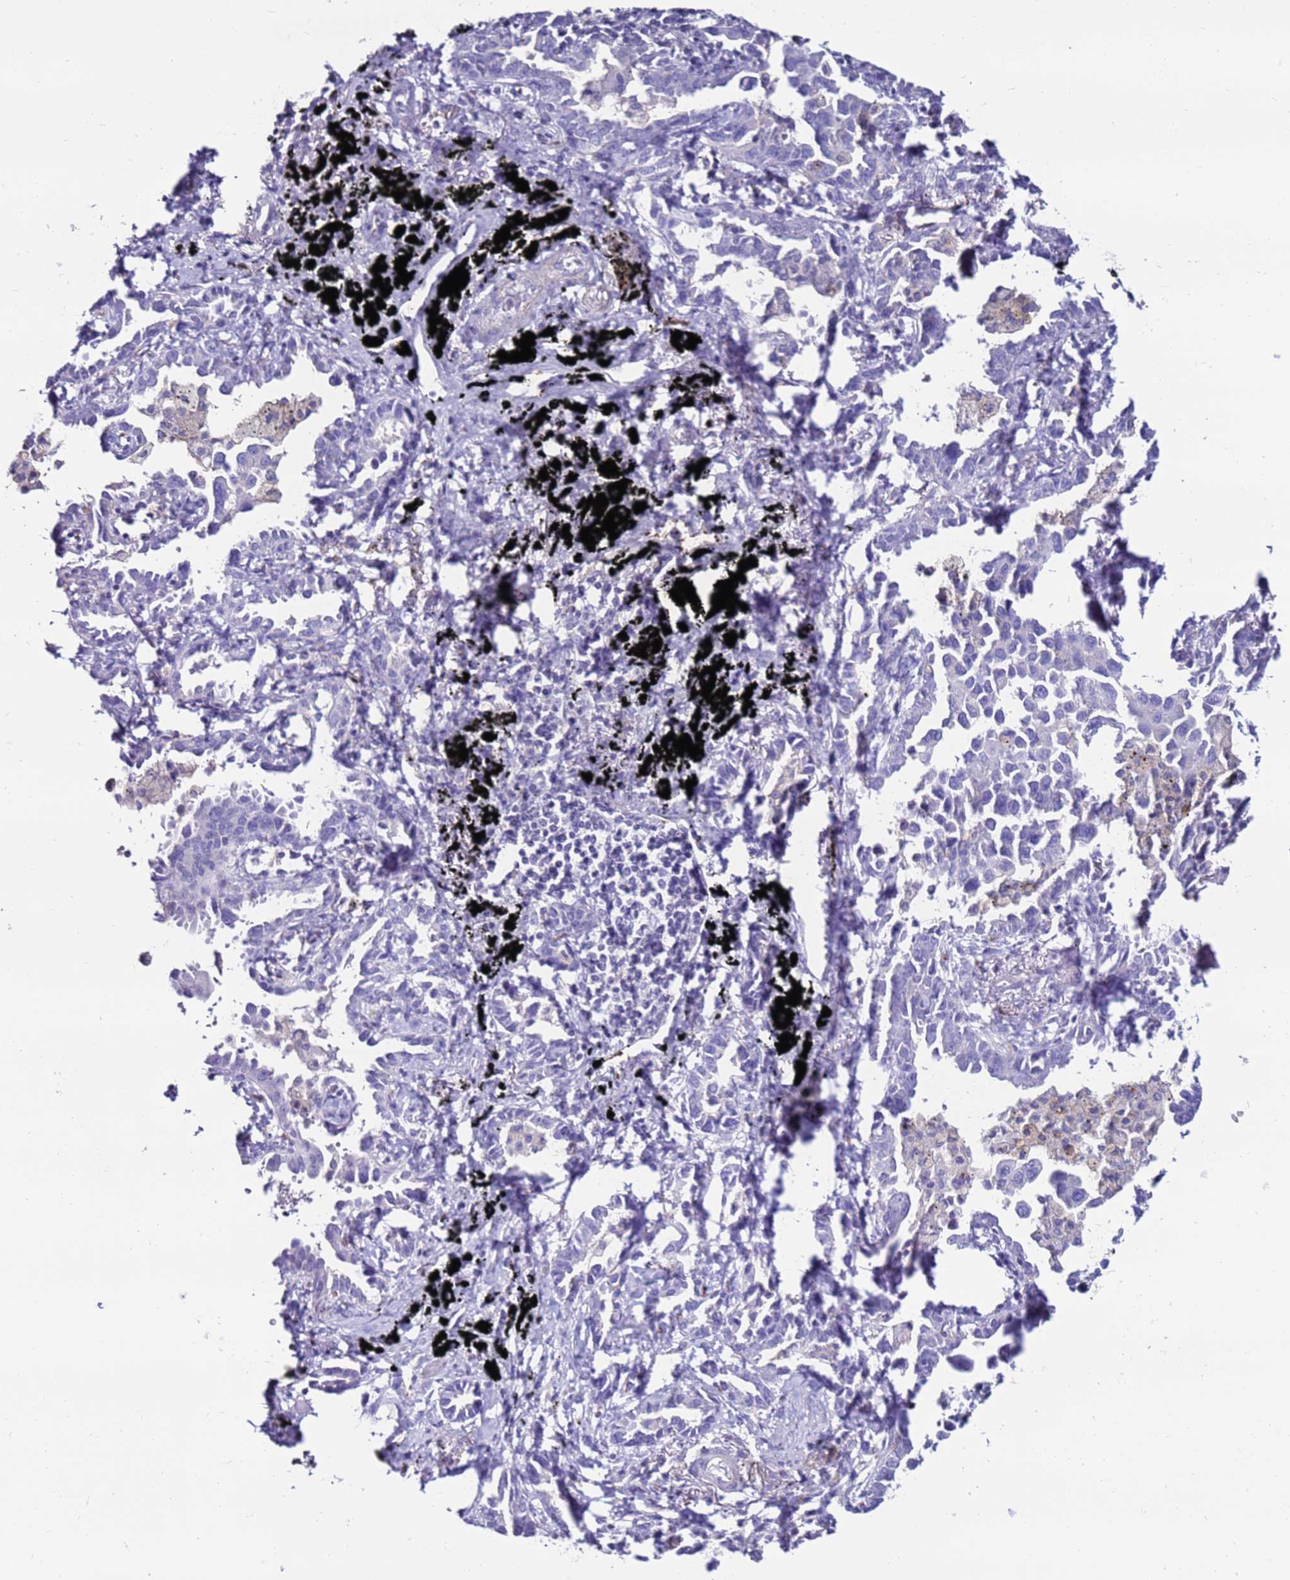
{"staining": {"intensity": "negative", "quantity": "none", "location": "none"}, "tissue": "lung cancer", "cell_type": "Tumor cells", "image_type": "cancer", "snomed": [{"axis": "morphology", "description": "Adenocarcinoma, NOS"}, {"axis": "topography", "description": "Lung"}], "caption": "This is a image of immunohistochemistry staining of lung cancer (adenocarcinoma), which shows no positivity in tumor cells.", "gene": "CLEC4M", "patient": {"sex": "male", "age": 67}}